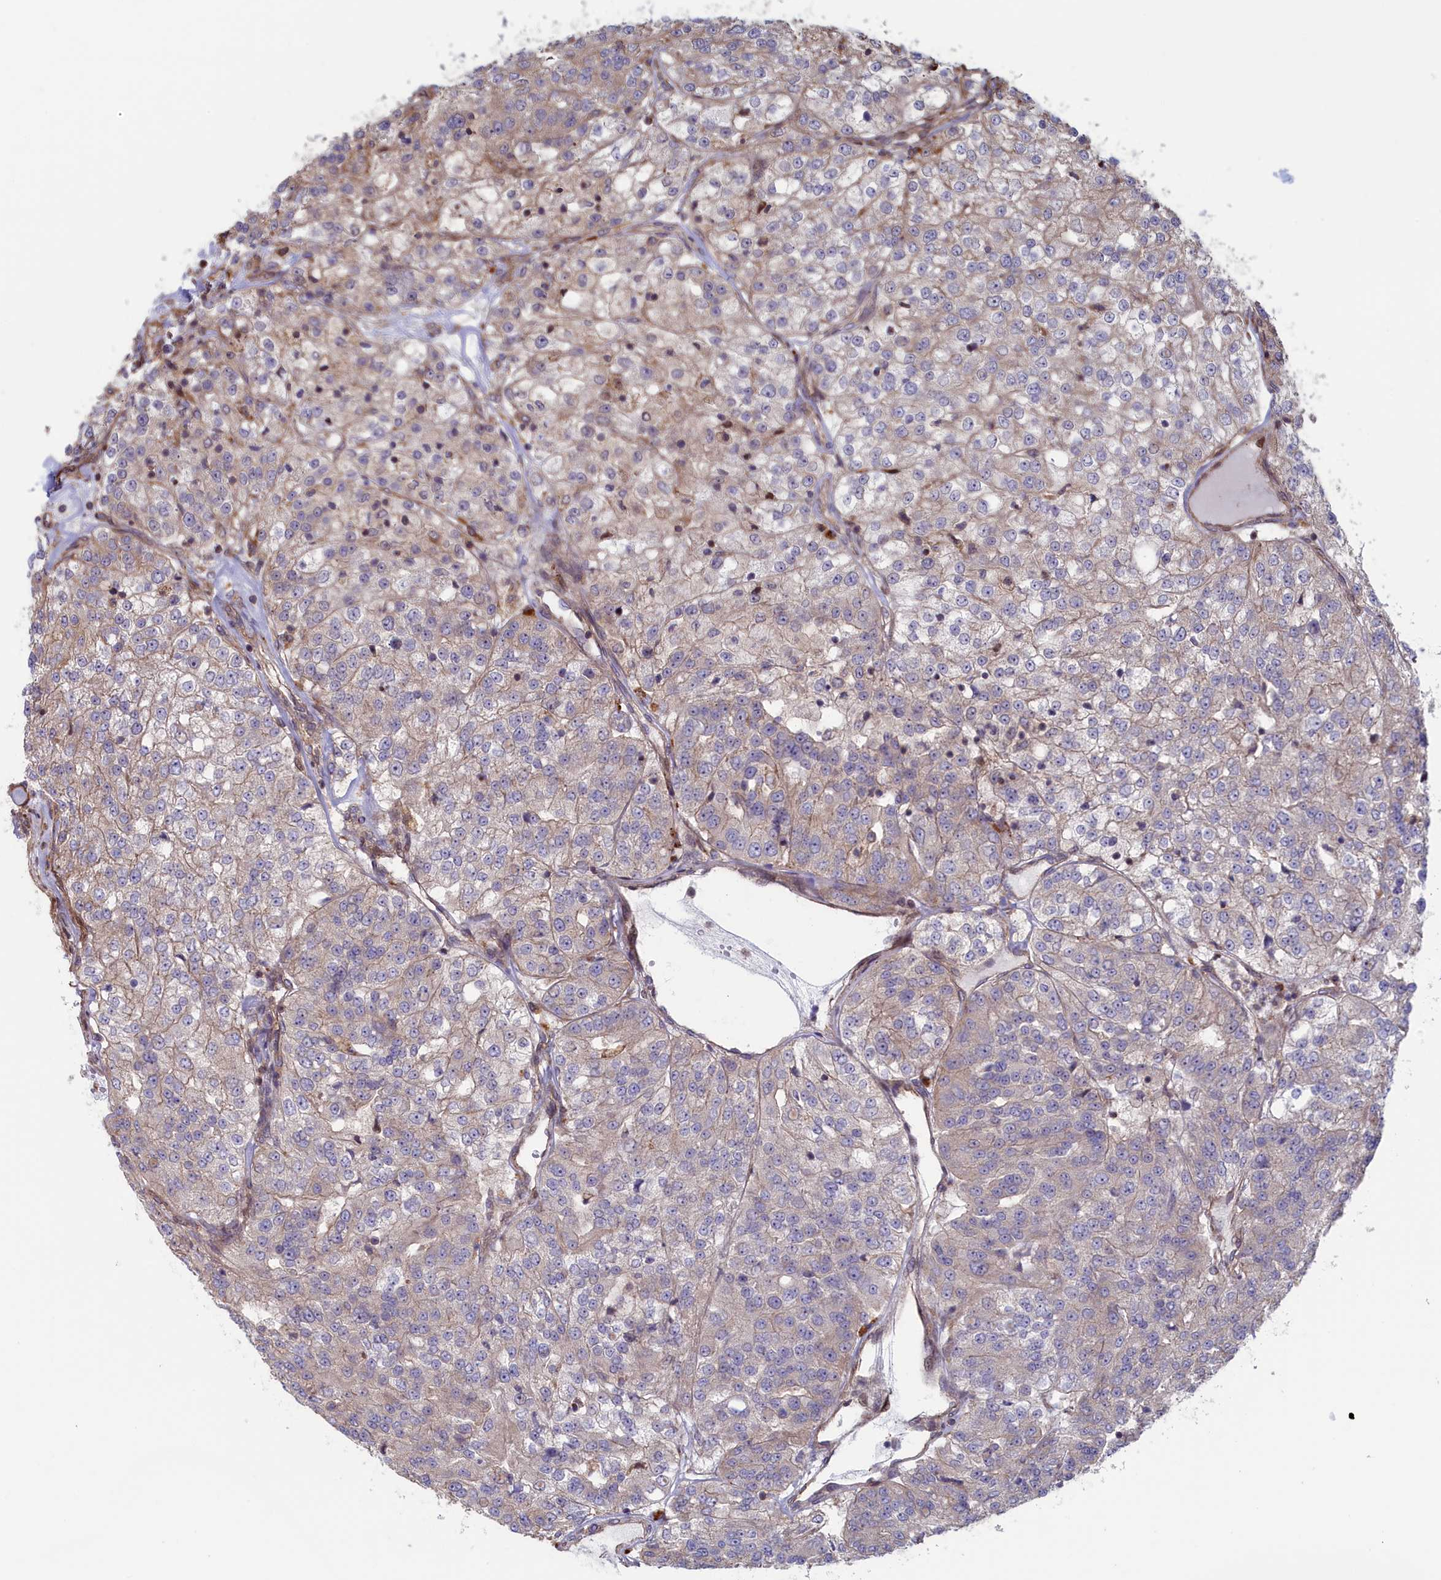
{"staining": {"intensity": "weak", "quantity": "25%-75%", "location": "cytoplasmic/membranous"}, "tissue": "renal cancer", "cell_type": "Tumor cells", "image_type": "cancer", "snomed": [{"axis": "morphology", "description": "Adenocarcinoma, NOS"}, {"axis": "topography", "description": "Kidney"}], "caption": "Immunohistochemical staining of human renal cancer (adenocarcinoma) reveals weak cytoplasmic/membranous protein positivity in approximately 25%-75% of tumor cells. (DAB = brown stain, brightfield microscopy at high magnification).", "gene": "RILPL1", "patient": {"sex": "female", "age": 63}}